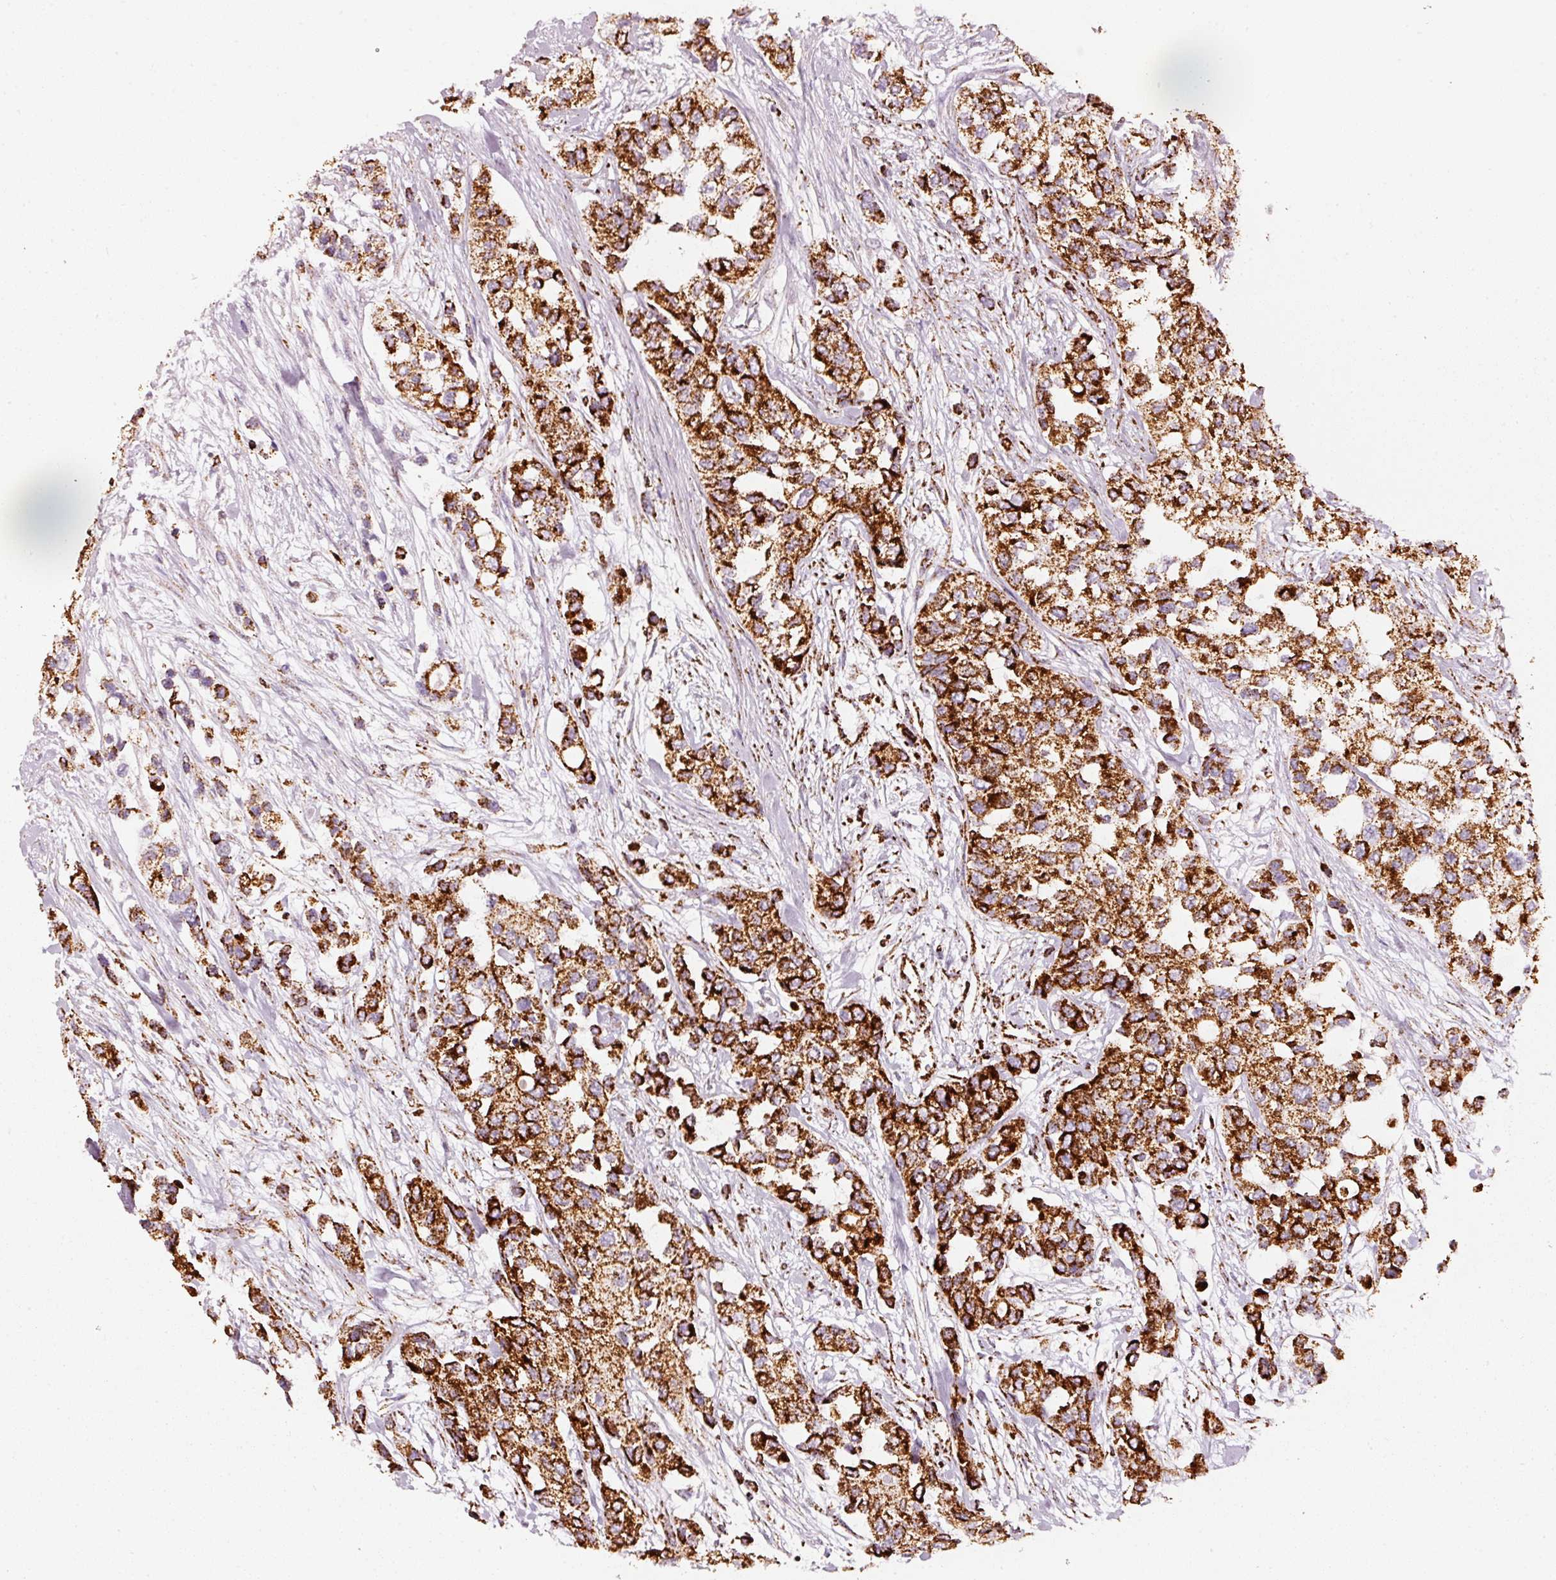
{"staining": {"intensity": "strong", "quantity": ">75%", "location": "cytoplasmic/membranous"}, "tissue": "urothelial cancer", "cell_type": "Tumor cells", "image_type": "cancer", "snomed": [{"axis": "morphology", "description": "Normal tissue, NOS"}, {"axis": "morphology", "description": "Urothelial carcinoma, High grade"}, {"axis": "topography", "description": "Vascular tissue"}, {"axis": "topography", "description": "Urinary bladder"}], "caption": "Strong cytoplasmic/membranous protein positivity is identified in about >75% of tumor cells in urothelial cancer.", "gene": "UQCRC1", "patient": {"sex": "female", "age": 56}}